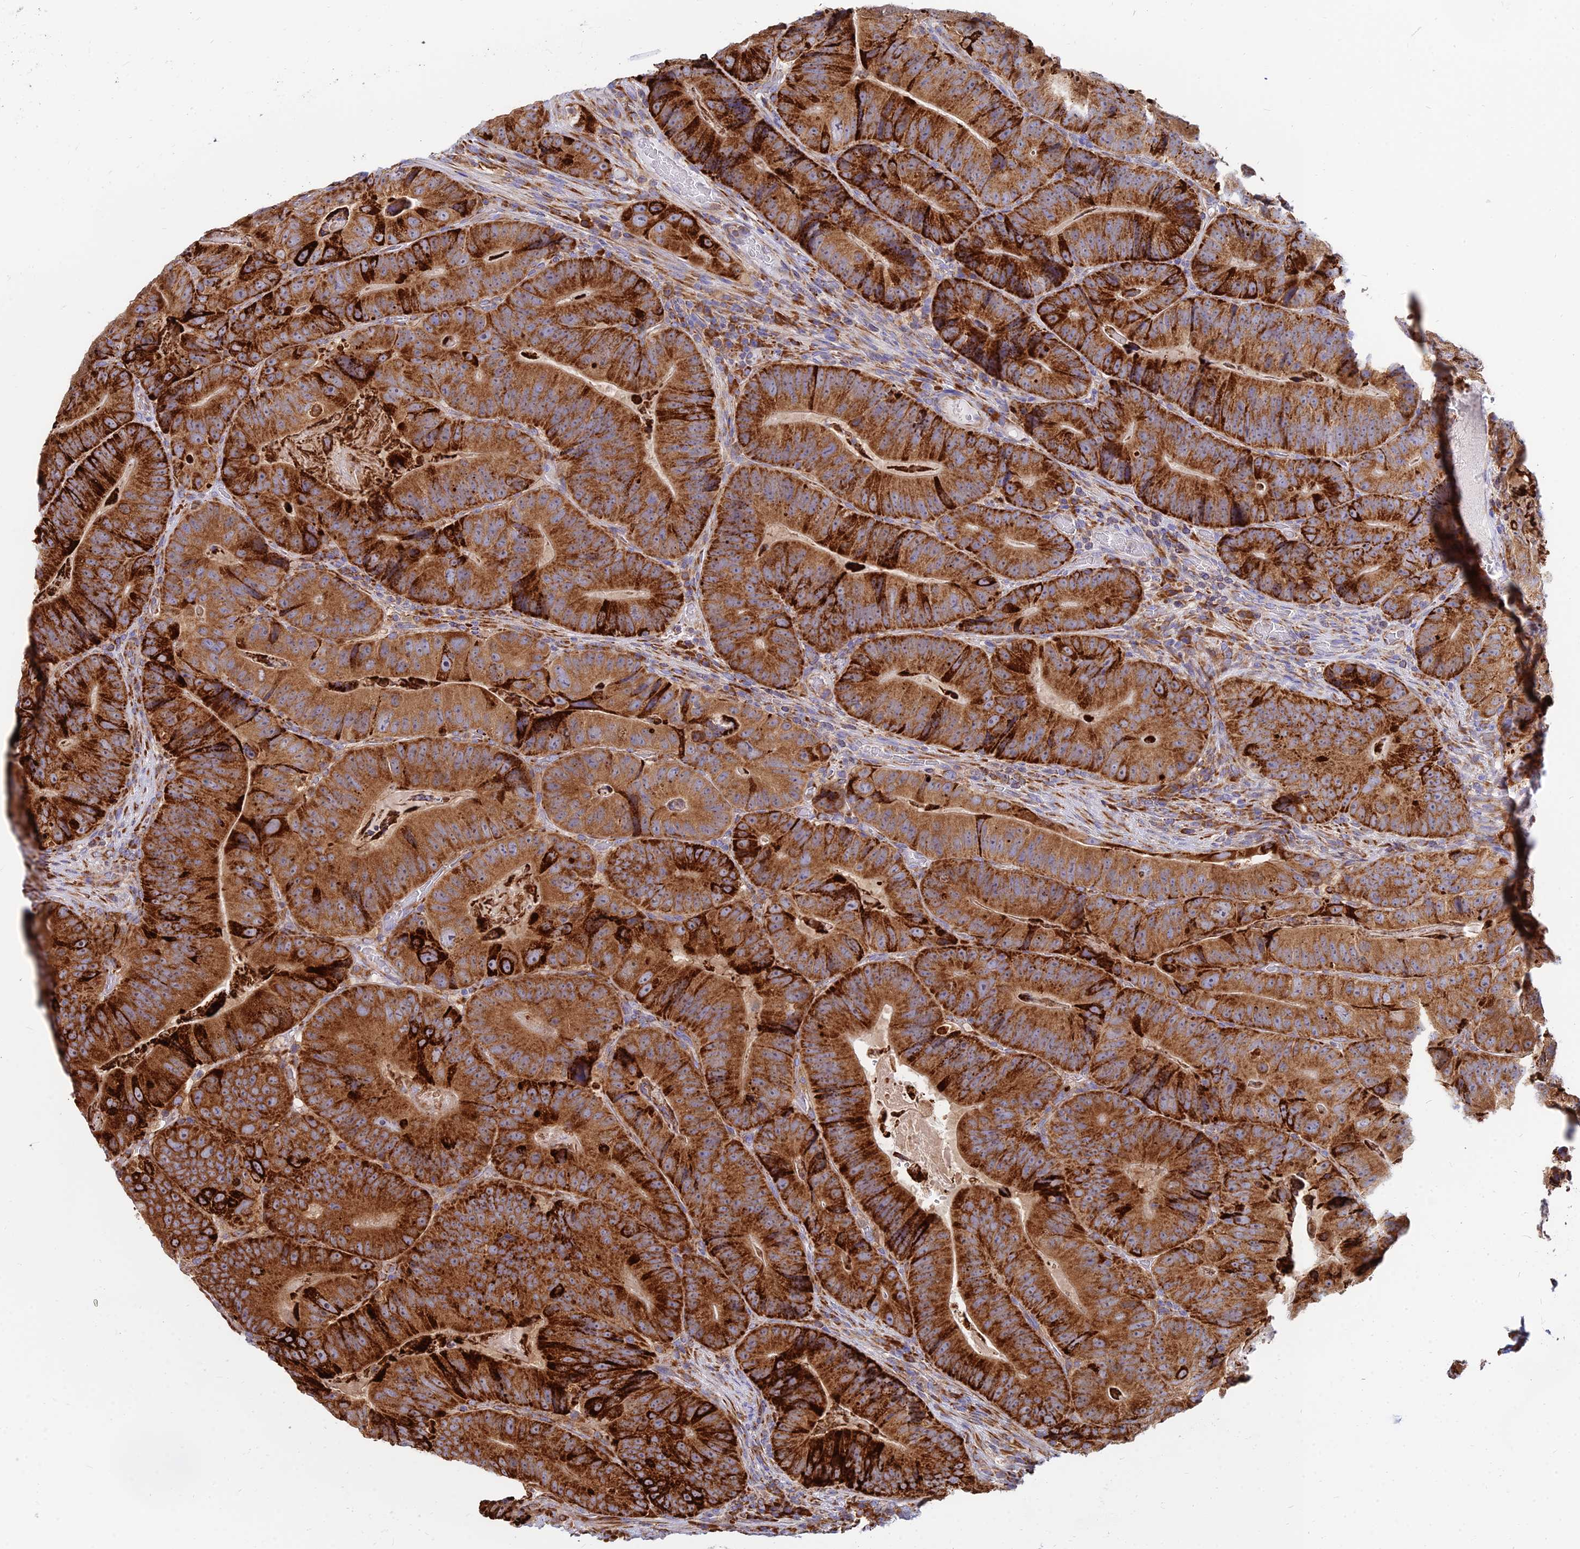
{"staining": {"intensity": "strong", "quantity": ">75%", "location": "cytoplasmic/membranous"}, "tissue": "colorectal cancer", "cell_type": "Tumor cells", "image_type": "cancer", "snomed": [{"axis": "morphology", "description": "Adenocarcinoma, NOS"}, {"axis": "topography", "description": "Colon"}], "caption": "IHC histopathology image of human colorectal adenocarcinoma stained for a protein (brown), which exhibits high levels of strong cytoplasmic/membranous staining in approximately >75% of tumor cells.", "gene": "CCT6B", "patient": {"sex": "female", "age": 86}}